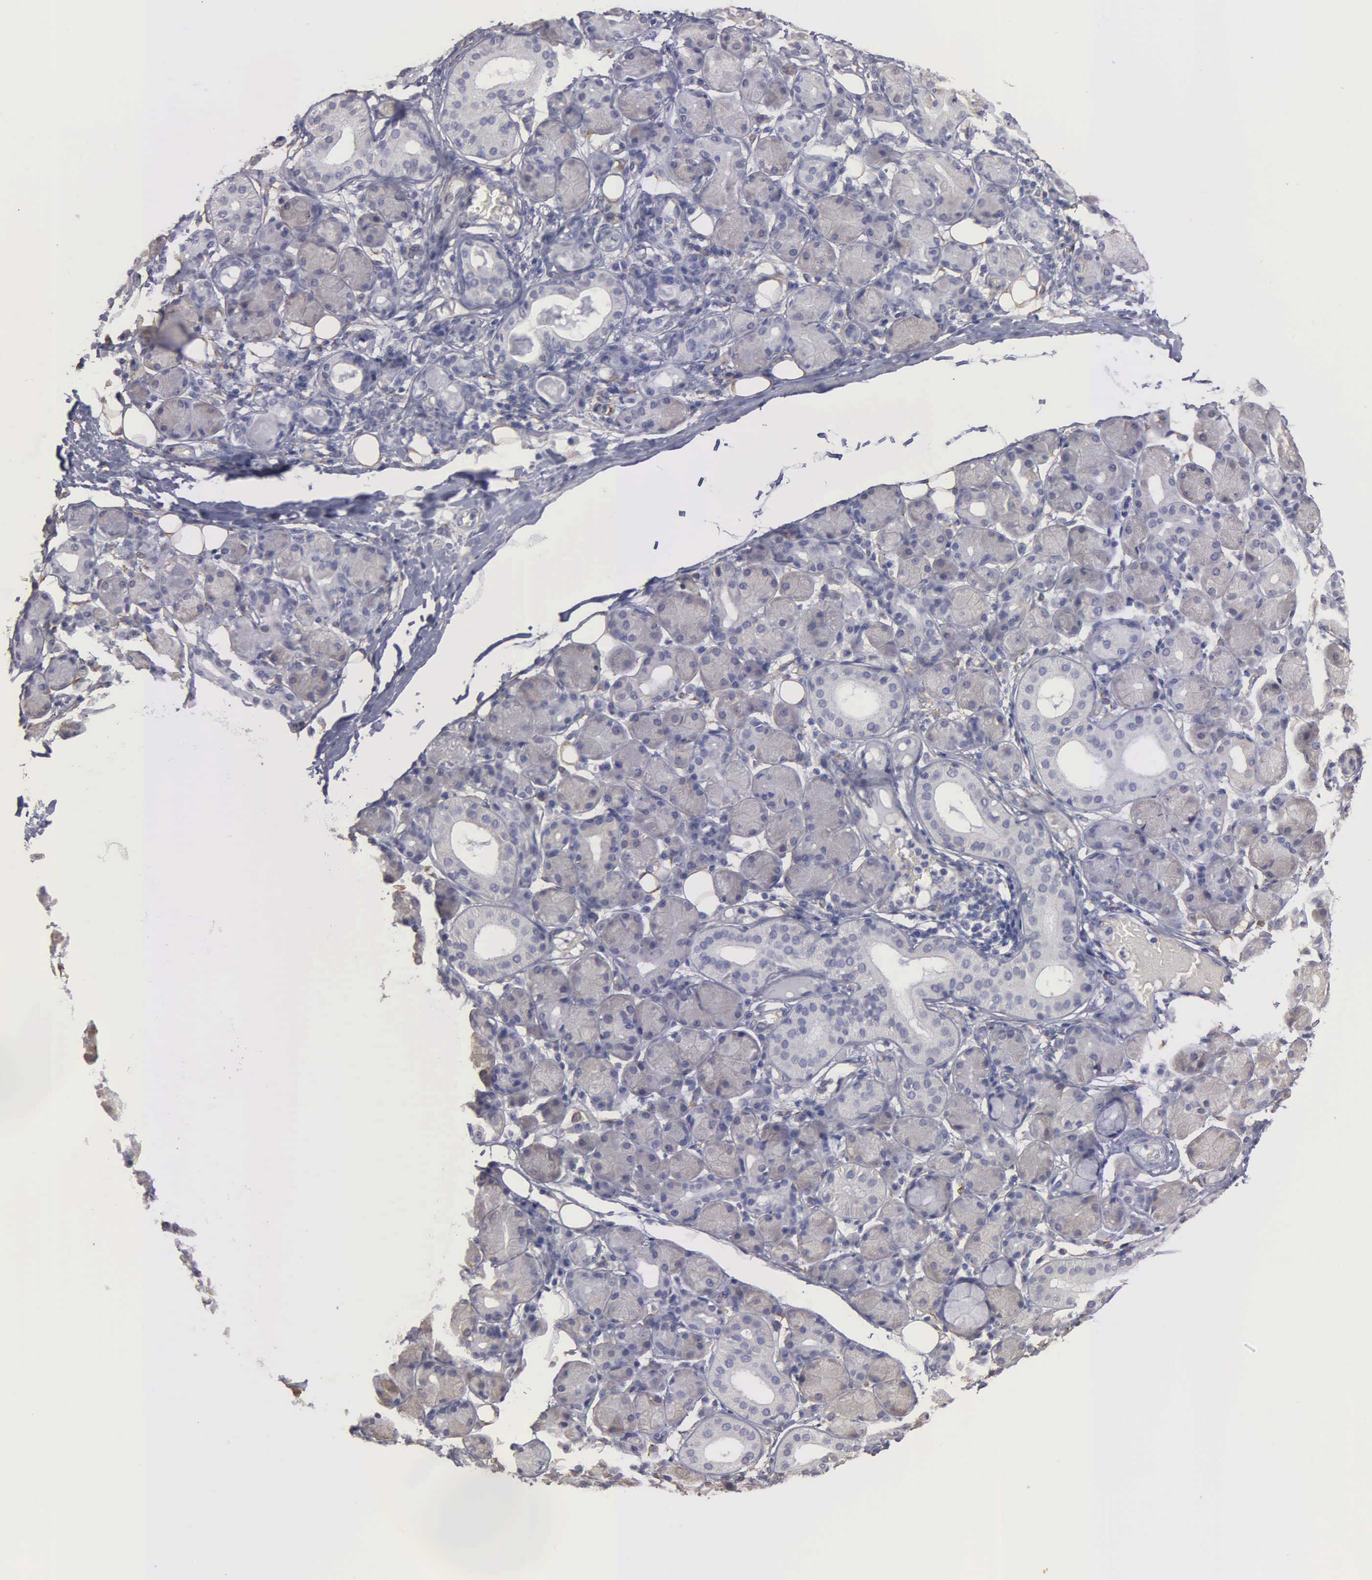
{"staining": {"intensity": "negative", "quantity": "none", "location": "none"}, "tissue": "salivary gland", "cell_type": "Glandular cells", "image_type": "normal", "snomed": [{"axis": "morphology", "description": "Normal tissue, NOS"}, {"axis": "topography", "description": "Salivary gland"}, {"axis": "topography", "description": "Peripheral nerve tissue"}], "caption": "Protein analysis of normal salivary gland shows no significant positivity in glandular cells.", "gene": "LIN52", "patient": {"sex": "male", "age": 62}}